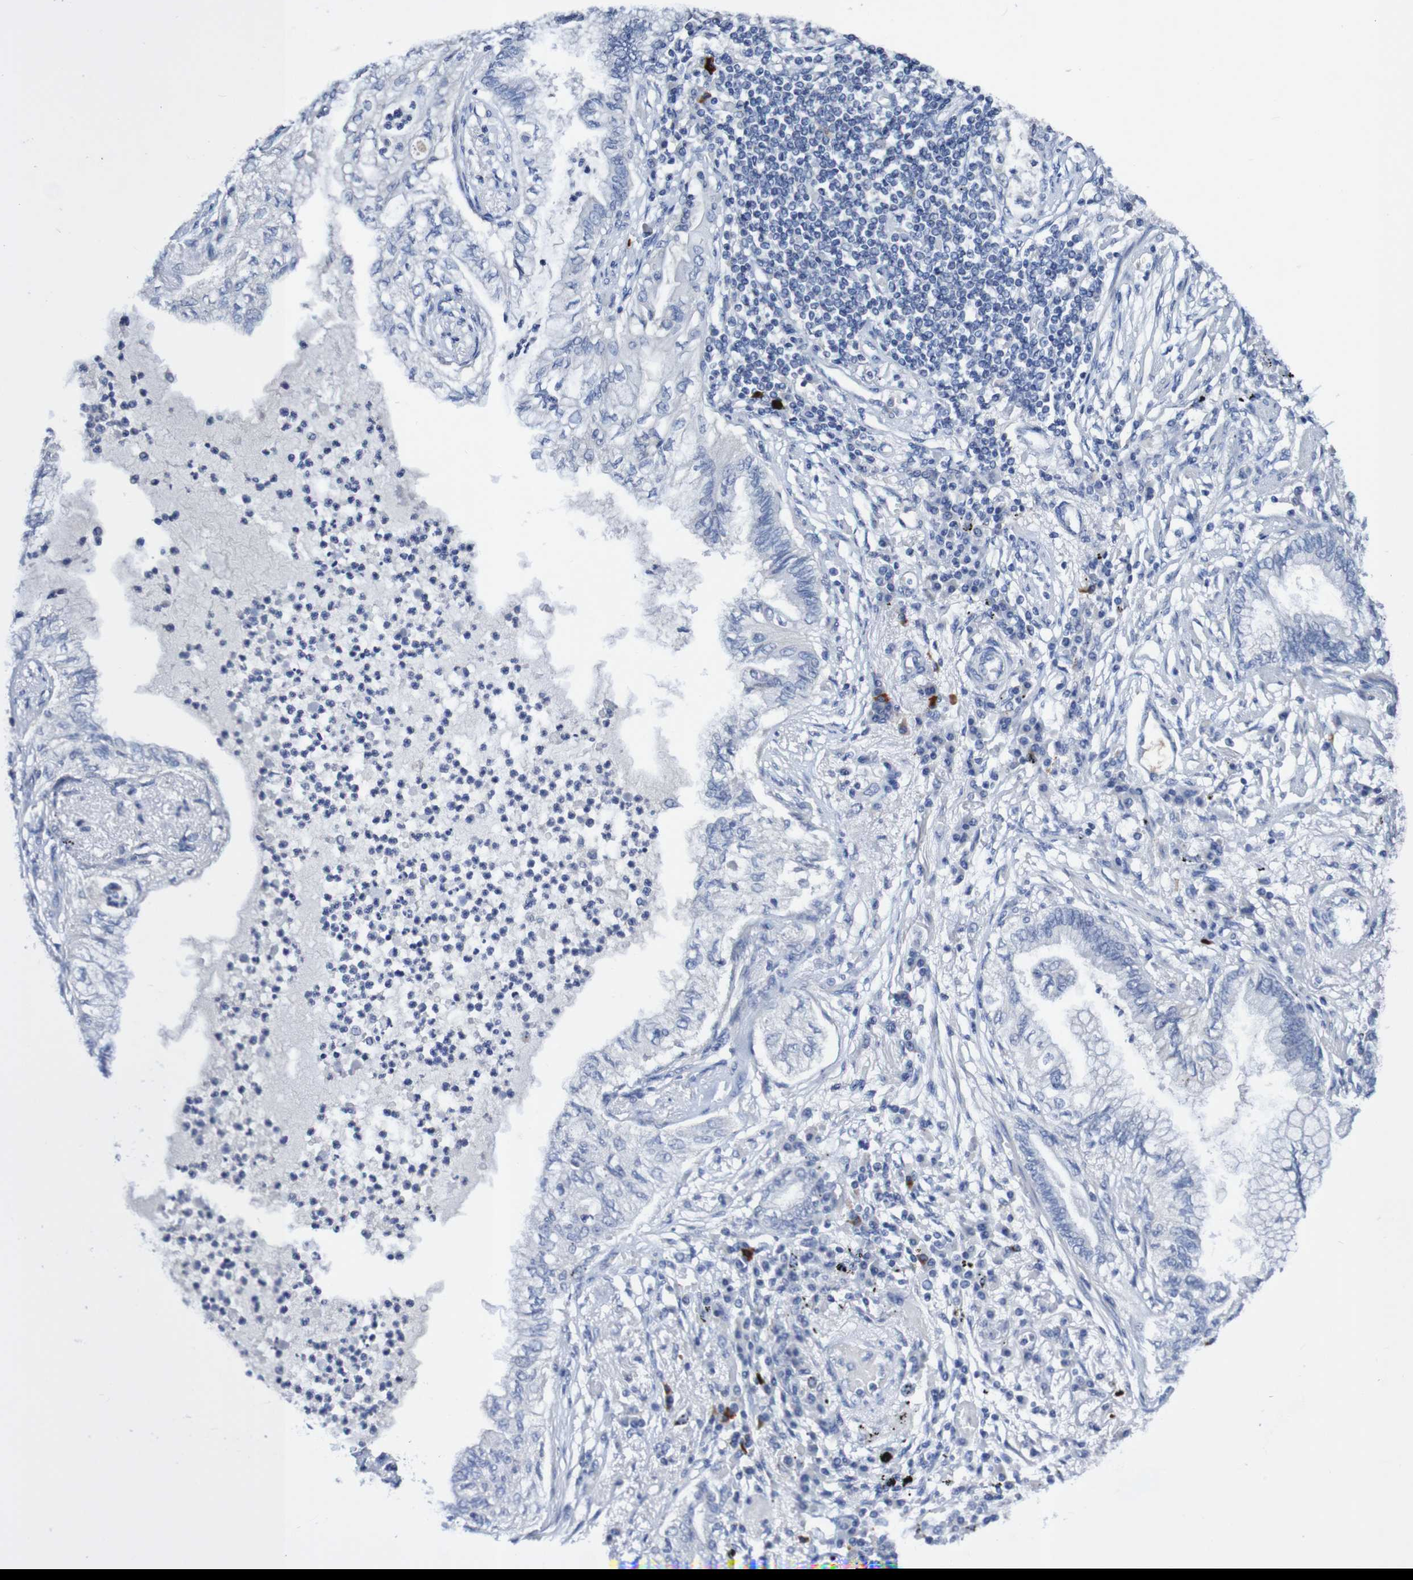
{"staining": {"intensity": "negative", "quantity": "none", "location": "none"}, "tissue": "lung cancer", "cell_type": "Tumor cells", "image_type": "cancer", "snomed": [{"axis": "morphology", "description": "Normal tissue, NOS"}, {"axis": "morphology", "description": "Adenocarcinoma, NOS"}, {"axis": "topography", "description": "Bronchus"}, {"axis": "topography", "description": "Lung"}], "caption": "IHC of adenocarcinoma (lung) reveals no positivity in tumor cells.", "gene": "ACVR1C", "patient": {"sex": "female", "age": 70}}